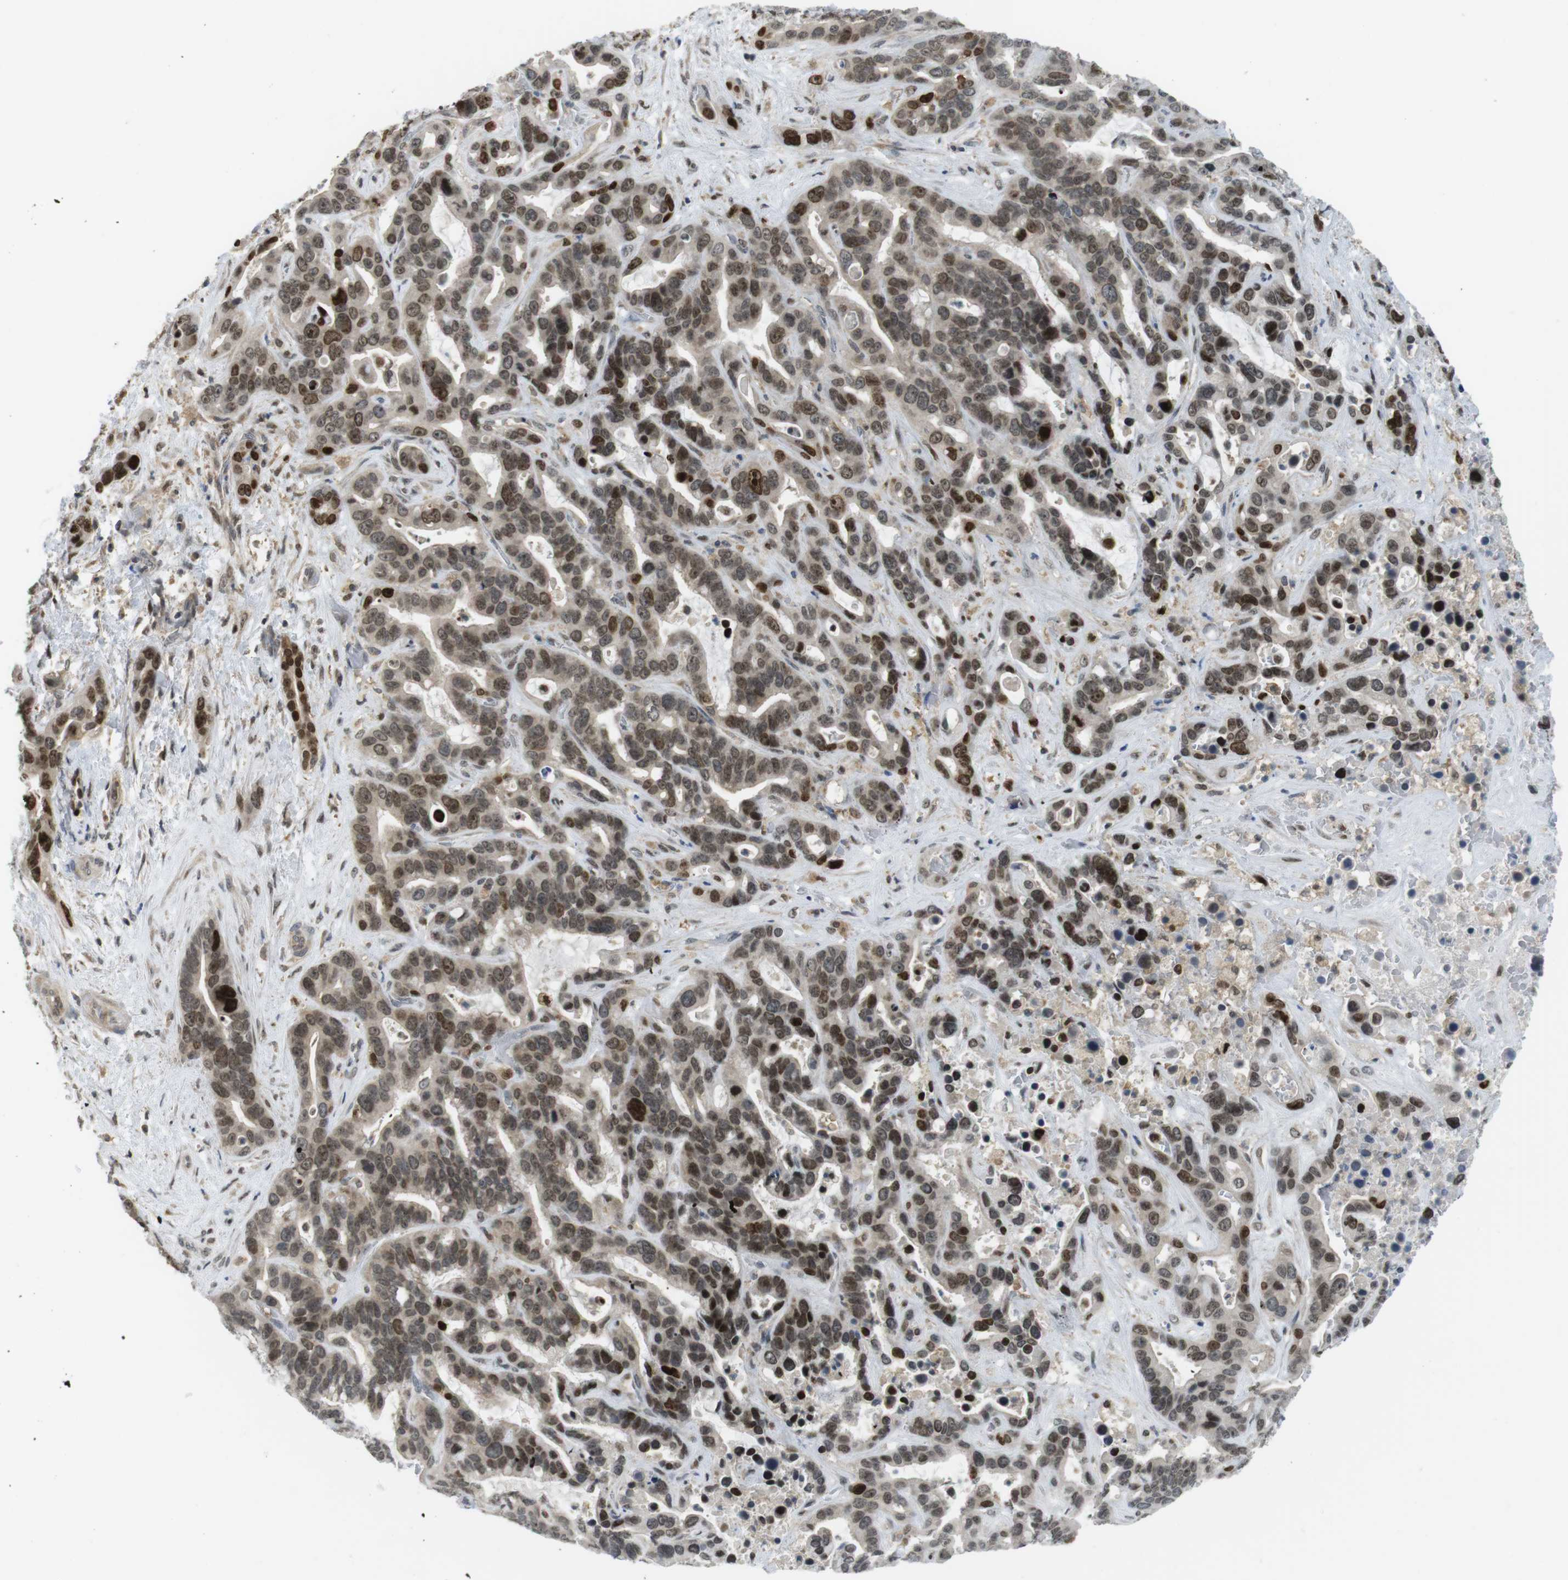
{"staining": {"intensity": "moderate", "quantity": "25%-75%", "location": "nuclear"}, "tissue": "liver cancer", "cell_type": "Tumor cells", "image_type": "cancer", "snomed": [{"axis": "morphology", "description": "Cholangiocarcinoma"}, {"axis": "topography", "description": "Liver"}], "caption": "Liver cholangiocarcinoma stained with immunohistochemistry (IHC) reveals moderate nuclear expression in approximately 25%-75% of tumor cells. (DAB (3,3'-diaminobenzidine) = brown stain, brightfield microscopy at high magnification).", "gene": "RCC1", "patient": {"sex": "female", "age": 65}}